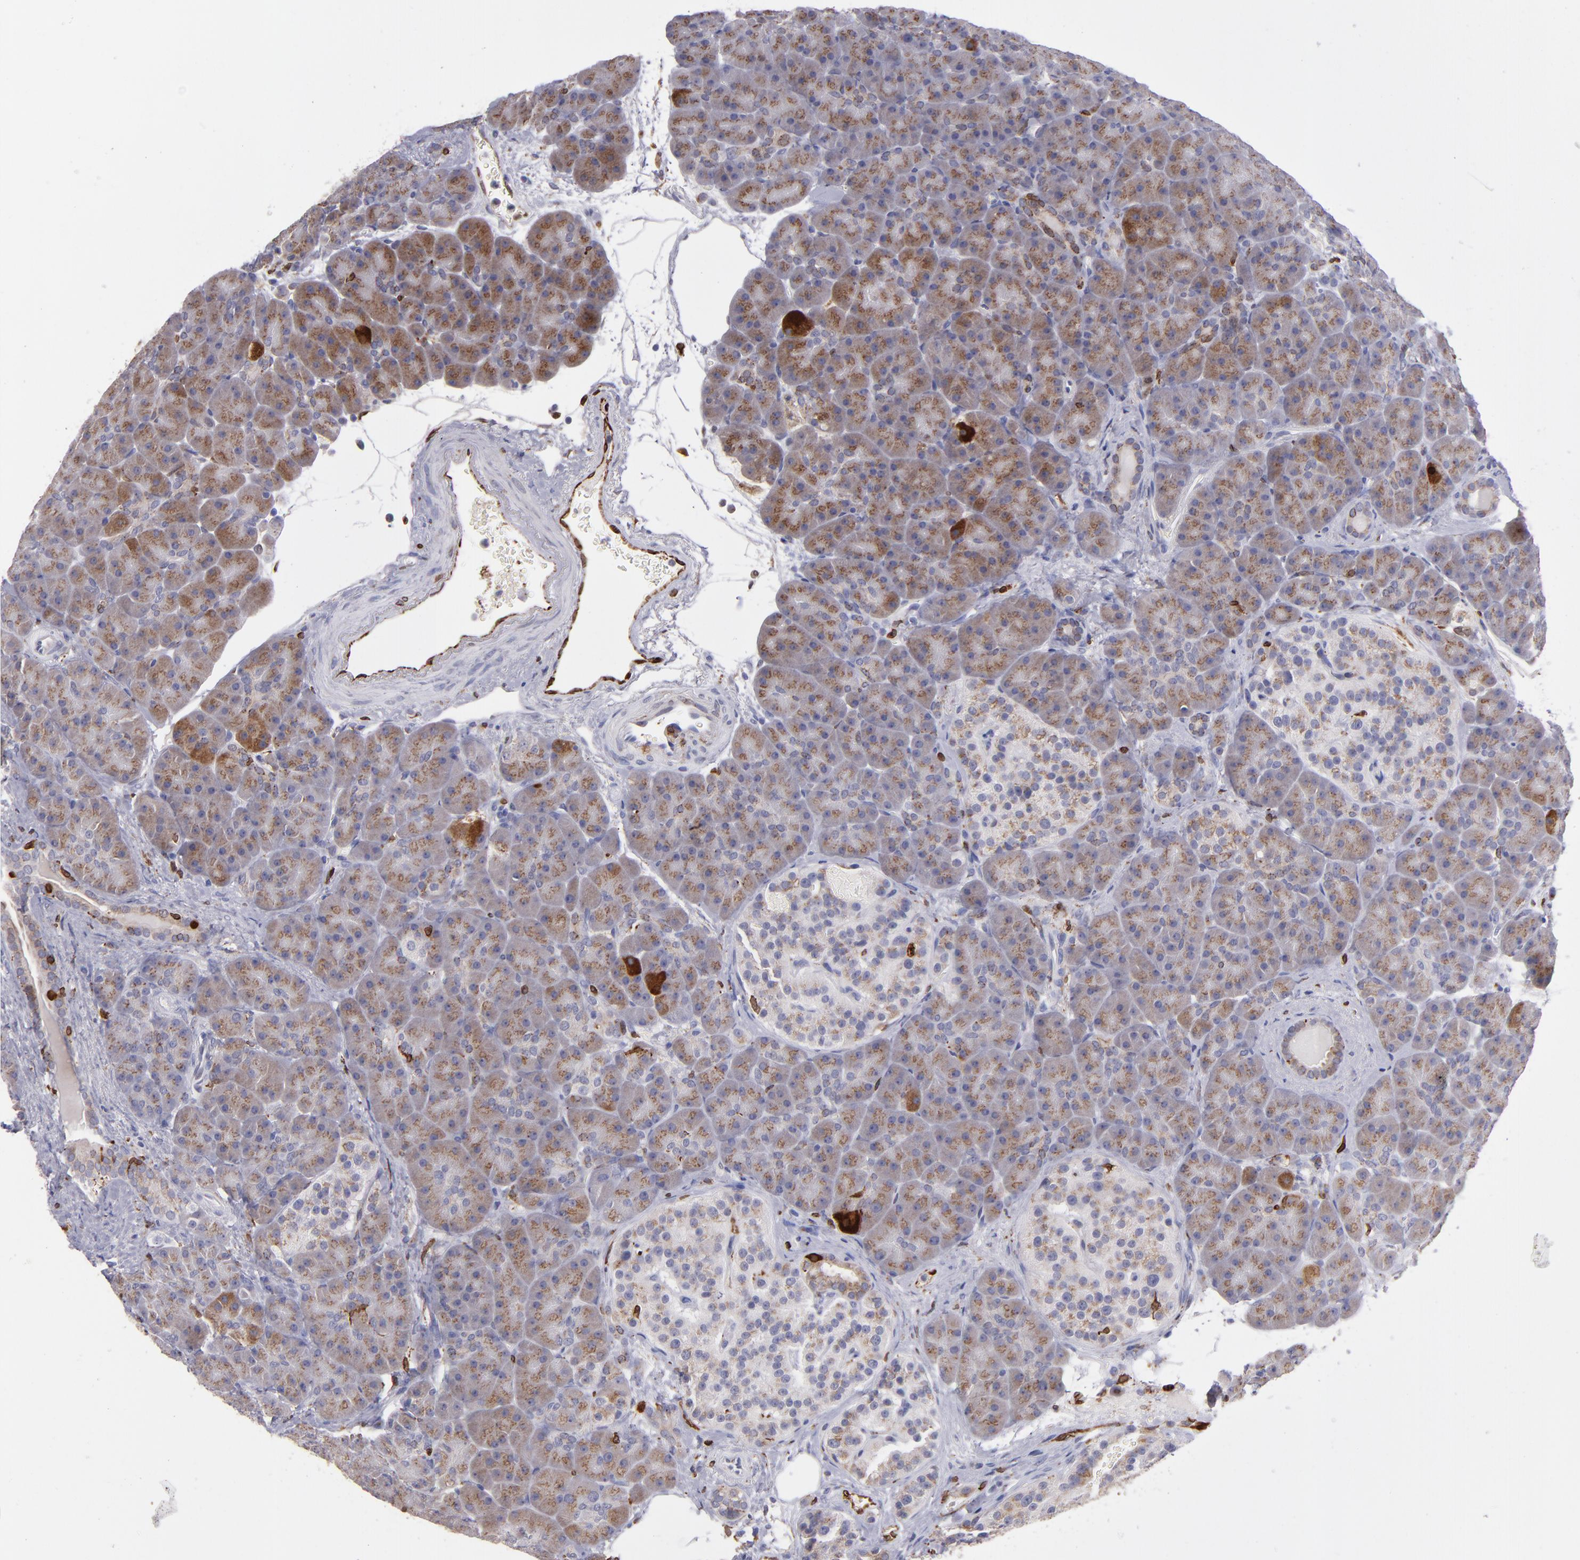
{"staining": {"intensity": "moderate", "quantity": ">75%", "location": "cytoplasmic/membranous"}, "tissue": "pancreas", "cell_type": "Exocrine glandular cells", "image_type": "normal", "snomed": [{"axis": "morphology", "description": "Normal tissue, NOS"}, {"axis": "topography", "description": "Pancreas"}], "caption": "Pancreas stained for a protein reveals moderate cytoplasmic/membranous positivity in exocrine glandular cells.", "gene": "PTGS1", "patient": {"sex": "male", "age": 66}}